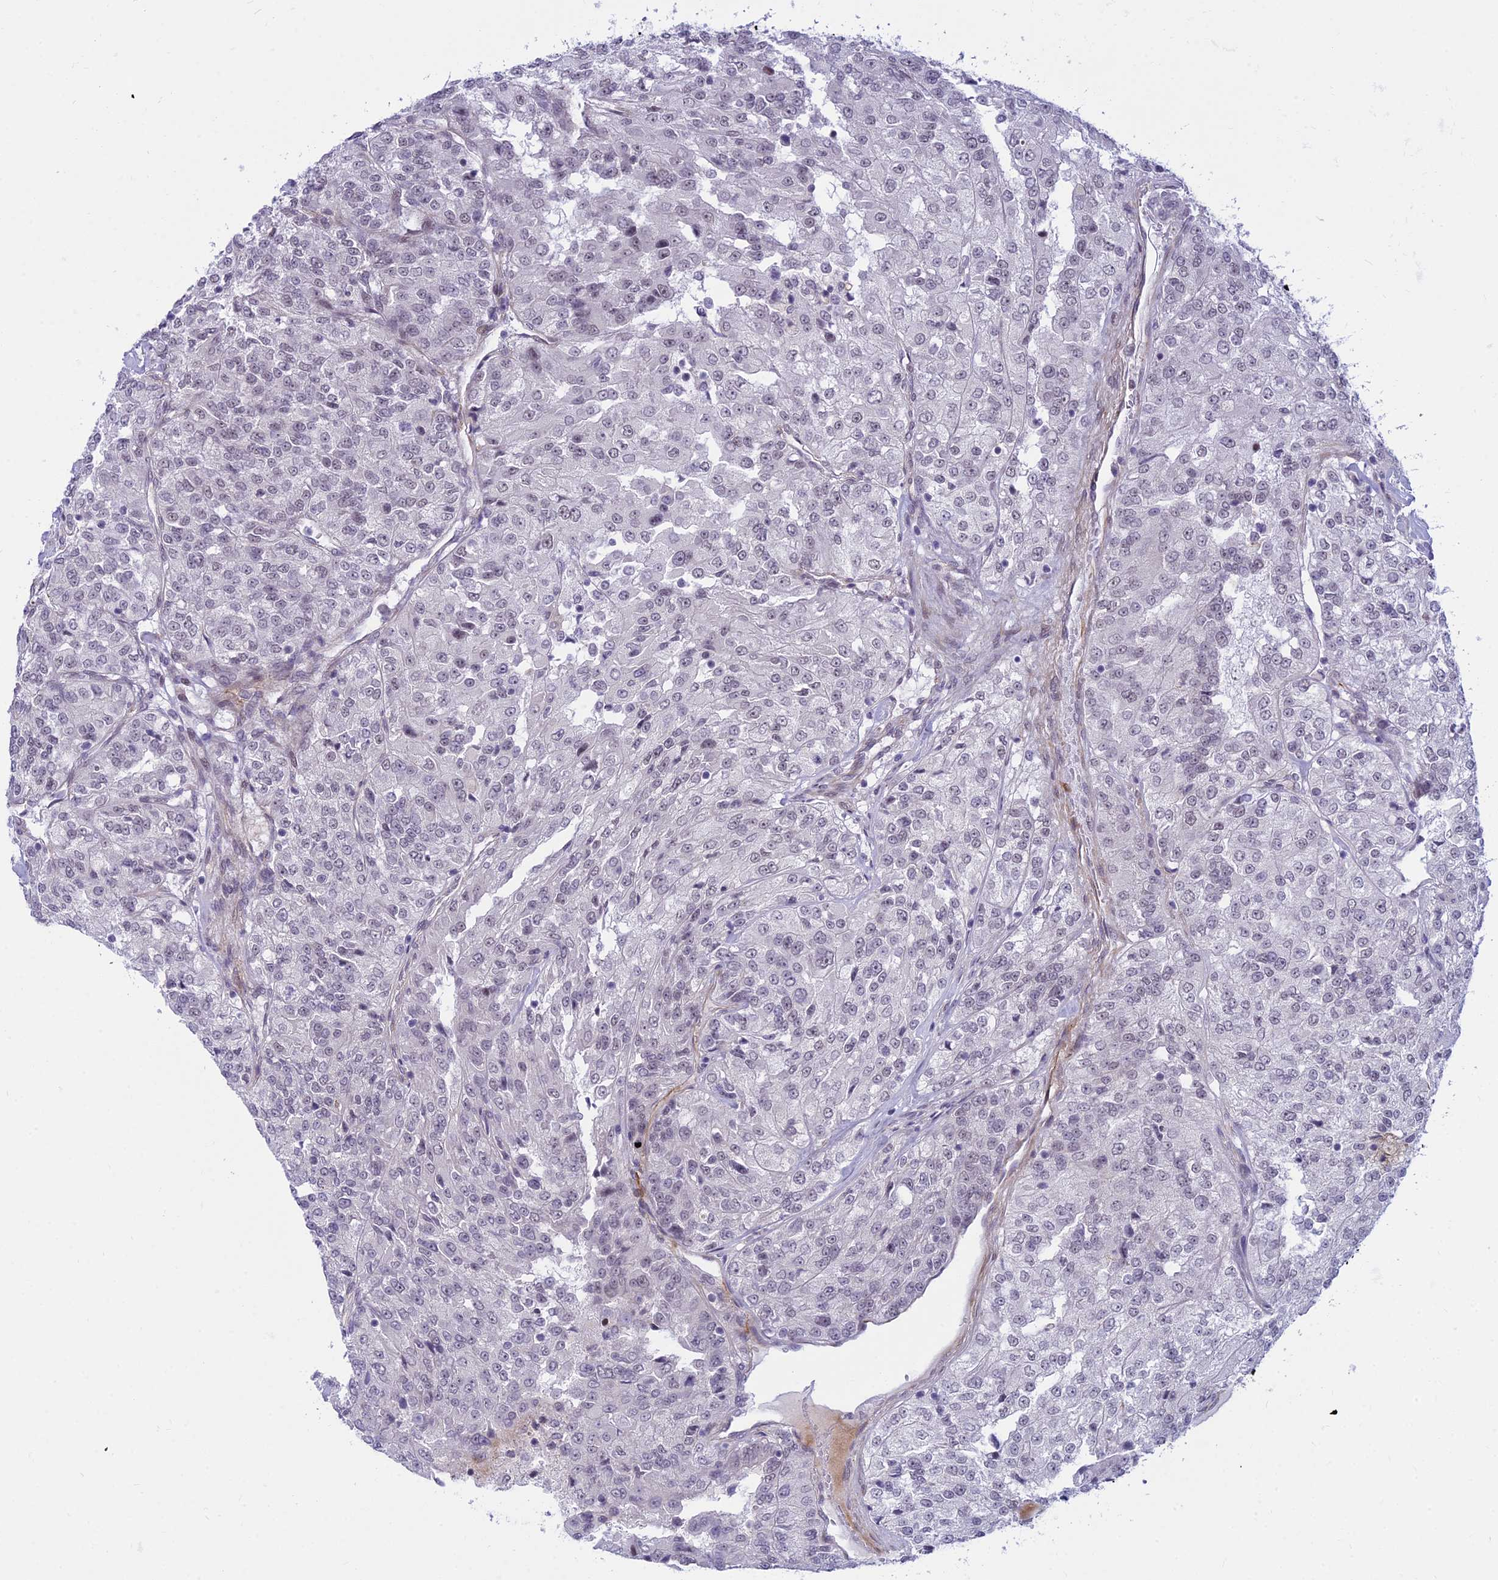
{"staining": {"intensity": "negative", "quantity": "none", "location": "none"}, "tissue": "renal cancer", "cell_type": "Tumor cells", "image_type": "cancer", "snomed": [{"axis": "morphology", "description": "Adenocarcinoma, NOS"}, {"axis": "topography", "description": "Kidney"}], "caption": "There is no significant positivity in tumor cells of adenocarcinoma (renal). (DAB IHC, high magnification).", "gene": "SAPCD2", "patient": {"sex": "female", "age": 63}}